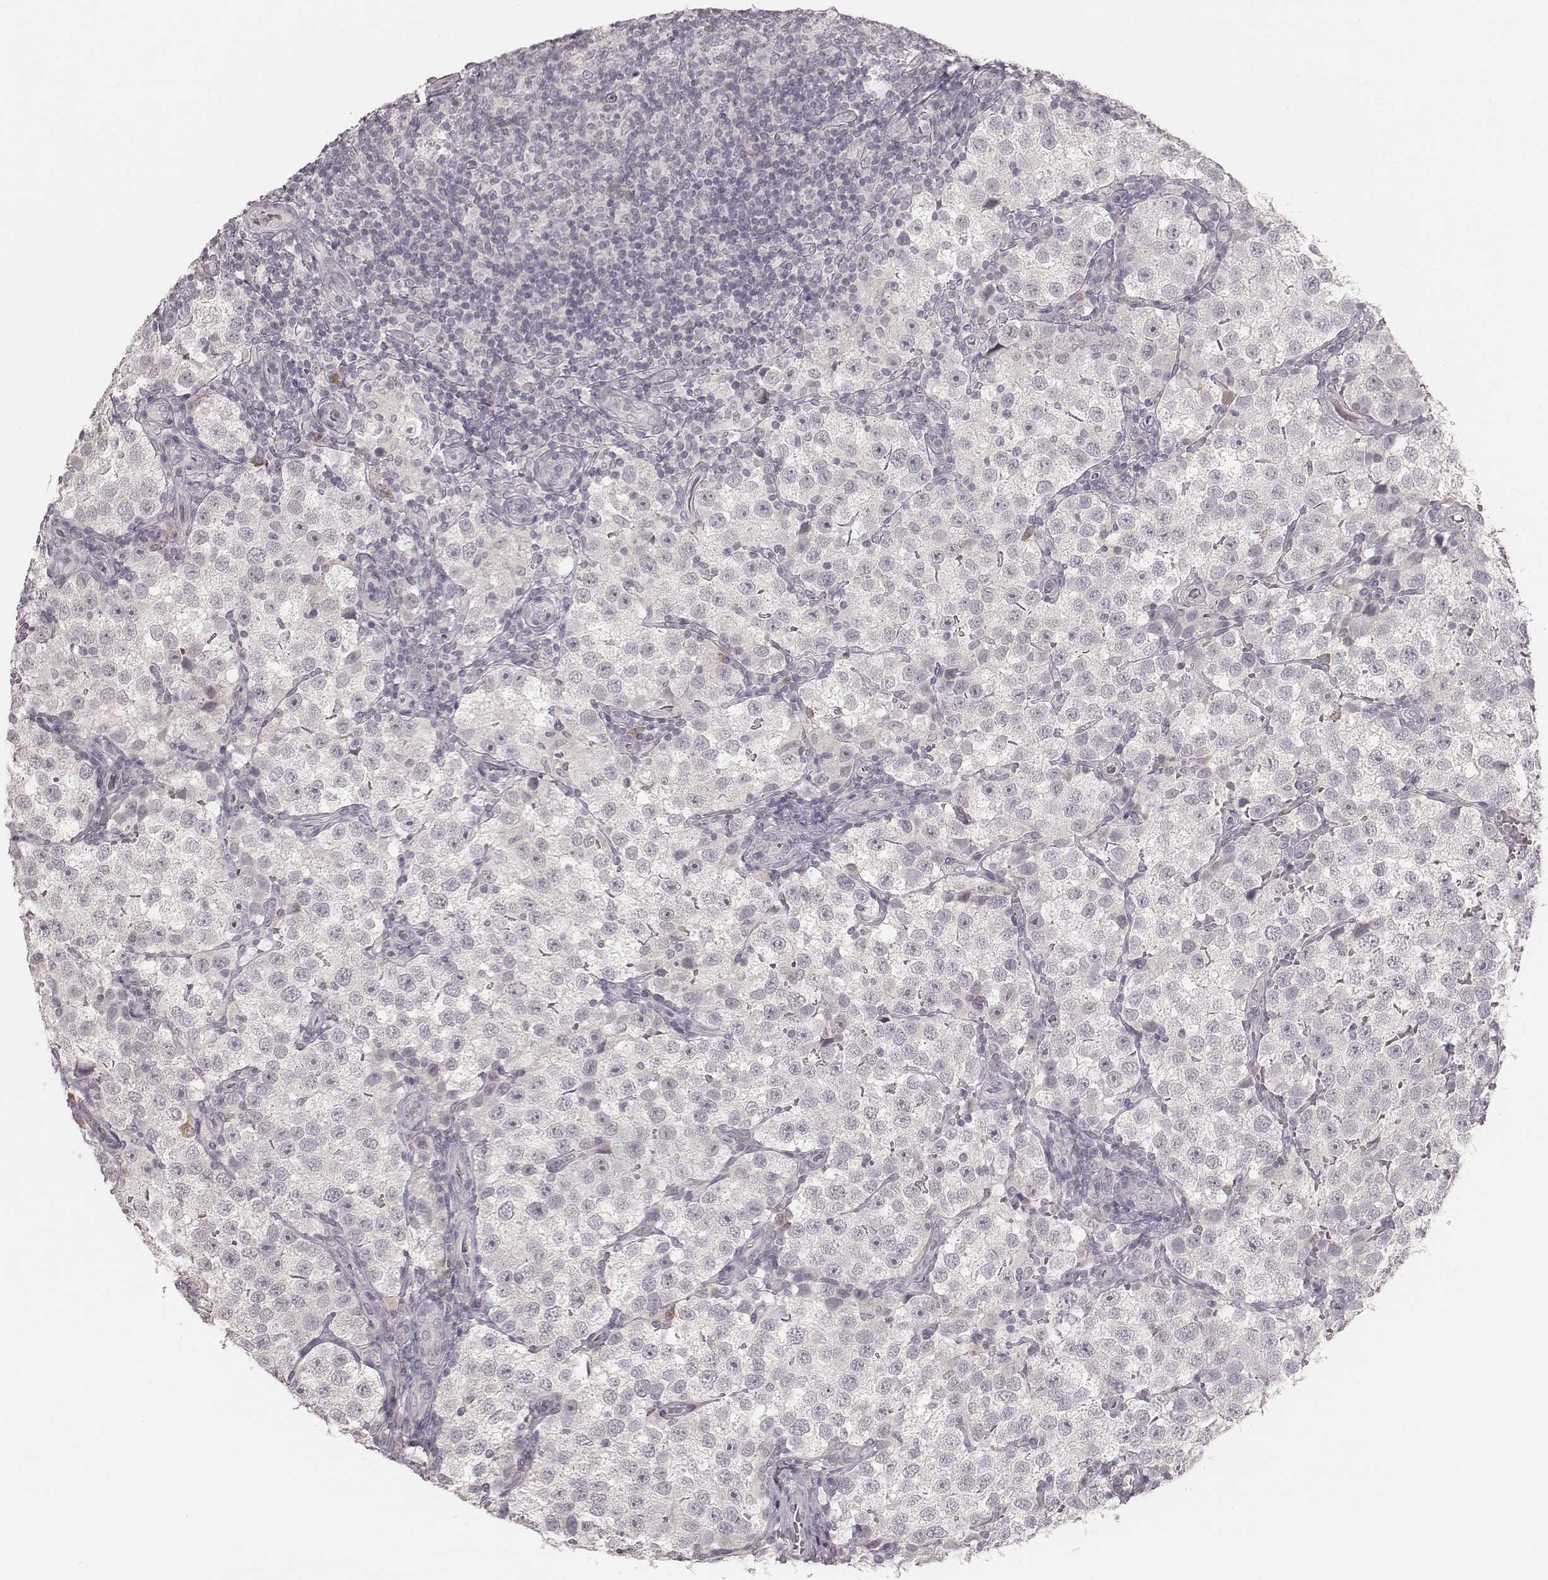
{"staining": {"intensity": "negative", "quantity": "none", "location": "none"}, "tissue": "testis cancer", "cell_type": "Tumor cells", "image_type": "cancer", "snomed": [{"axis": "morphology", "description": "Seminoma, NOS"}, {"axis": "topography", "description": "Testis"}], "caption": "DAB immunohistochemical staining of testis cancer exhibits no significant expression in tumor cells.", "gene": "LY6K", "patient": {"sex": "male", "age": 37}}